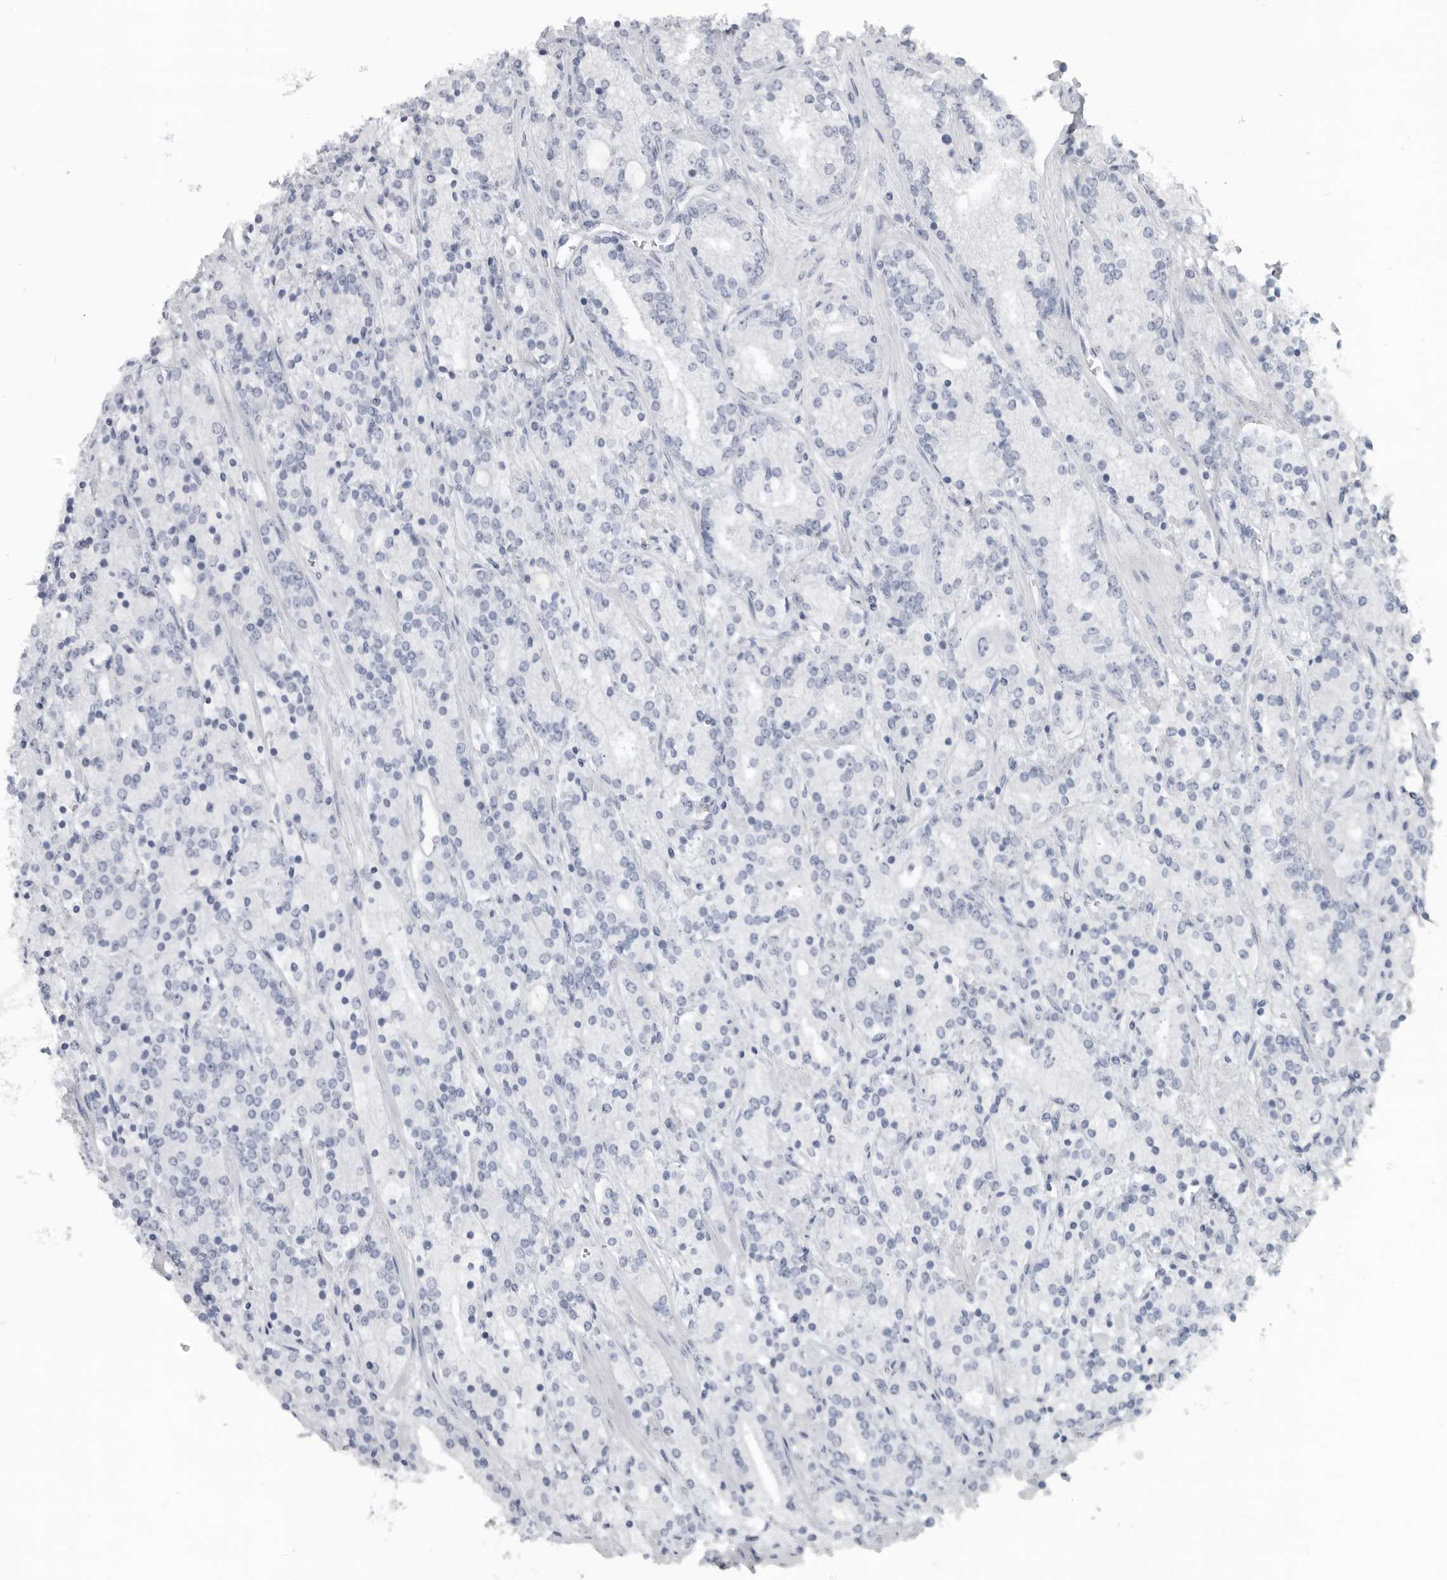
{"staining": {"intensity": "negative", "quantity": "none", "location": "none"}, "tissue": "prostate cancer", "cell_type": "Tumor cells", "image_type": "cancer", "snomed": [{"axis": "morphology", "description": "Adenocarcinoma, High grade"}, {"axis": "topography", "description": "Prostate"}], "caption": "DAB (3,3'-diaminobenzidine) immunohistochemical staining of human prostate high-grade adenocarcinoma reveals no significant expression in tumor cells.", "gene": "LY6D", "patient": {"sex": "male", "age": 71}}